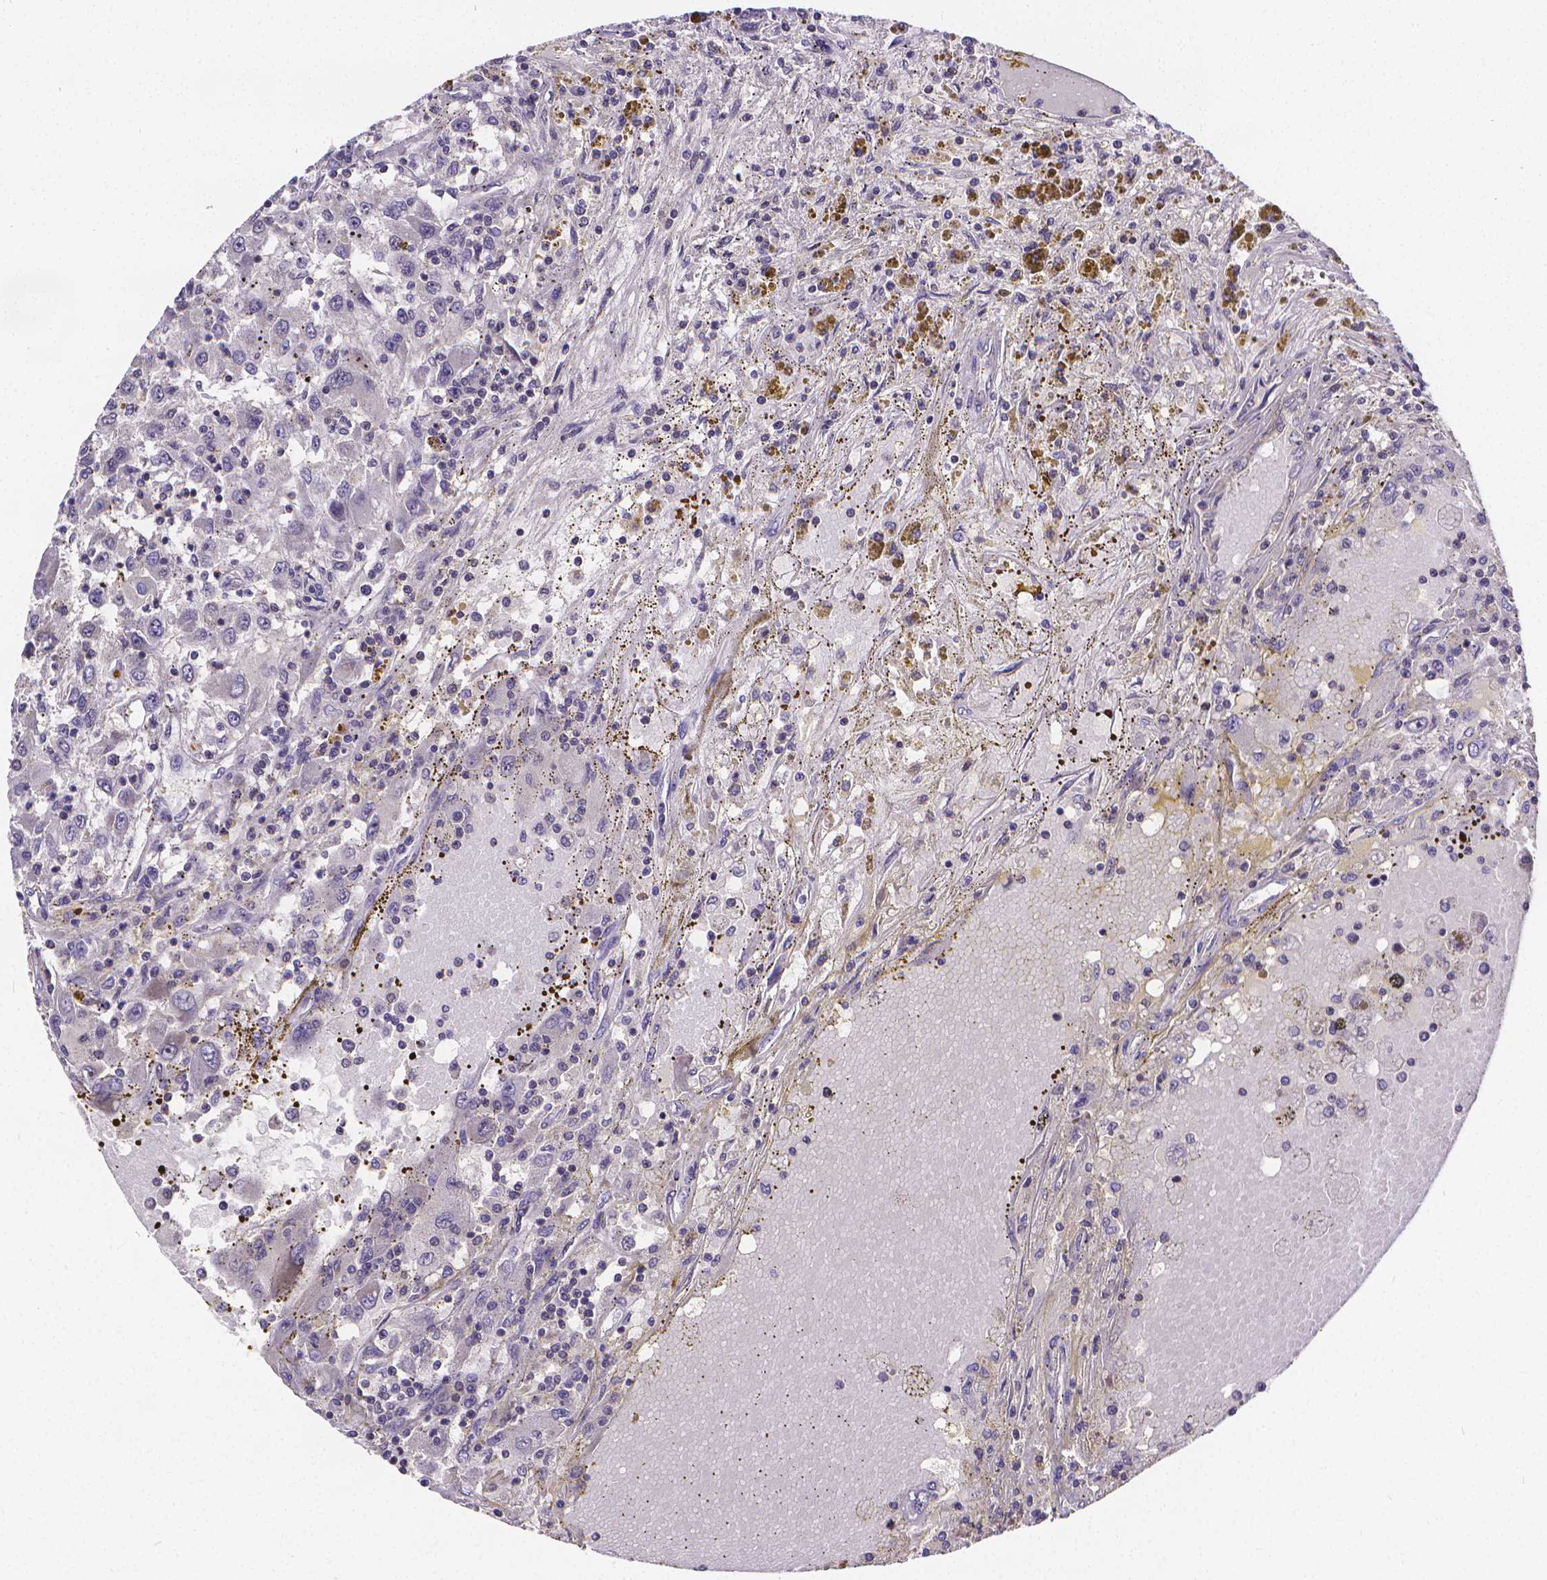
{"staining": {"intensity": "negative", "quantity": "none", "location": "none"}, "tissue": "renal cancer", "cell_type": "Tumor cells", "image_type": "cancer", "snomed": [{"axis": "morphology", "description": "Adenocarcinoma, NOS"}, {"axis": "topography", "description": "Kidney"}], "caption": "A histopathology image of human renal cancer is negative for staining in tumor cells.", "gene": "GLRB", "patient": {"sex": "female", "age": 67}}